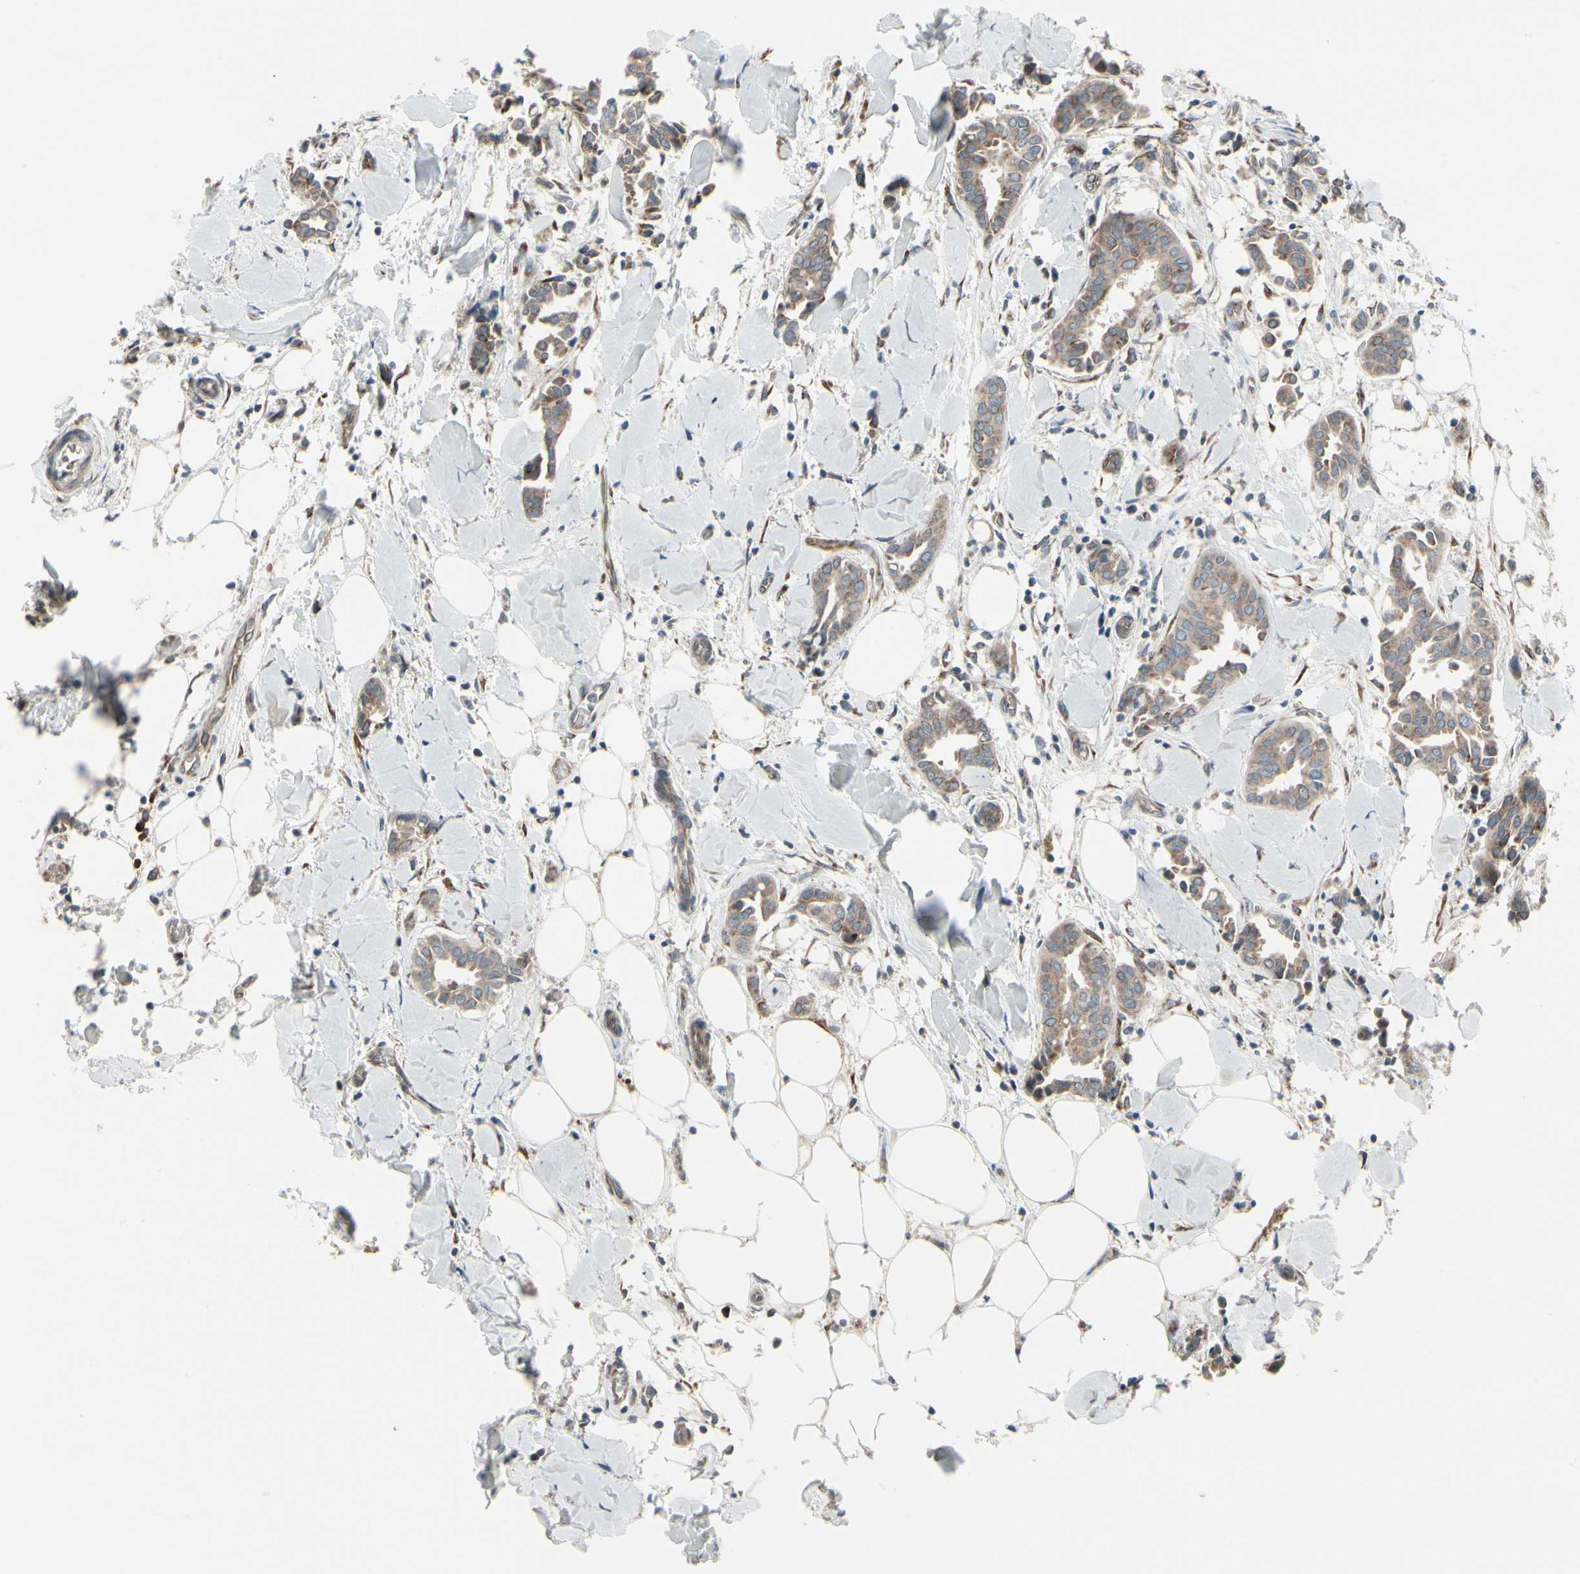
{"staining": {"intensity": "moderate", "quantity": ">75%", "location": "cytoplasmic/membranous"}, "tissue": "head and neck cancer", "cell_type": "Tumor cells", "image_type": "cancer", "snomed": [{"axis": "morphology", "description": "Adenocarcinoma, NOS"}, {"axis": "topography", "description": "Salivary gland"}, {"axis": "topography", "description": "Head-Neck"}], "caption": "Human head and neck cancer stained with a protein marker demonstrates moderate staining in tumor cells.", "gene": "FNDC3A", "patient": {"sex": "female", "age": 59}}